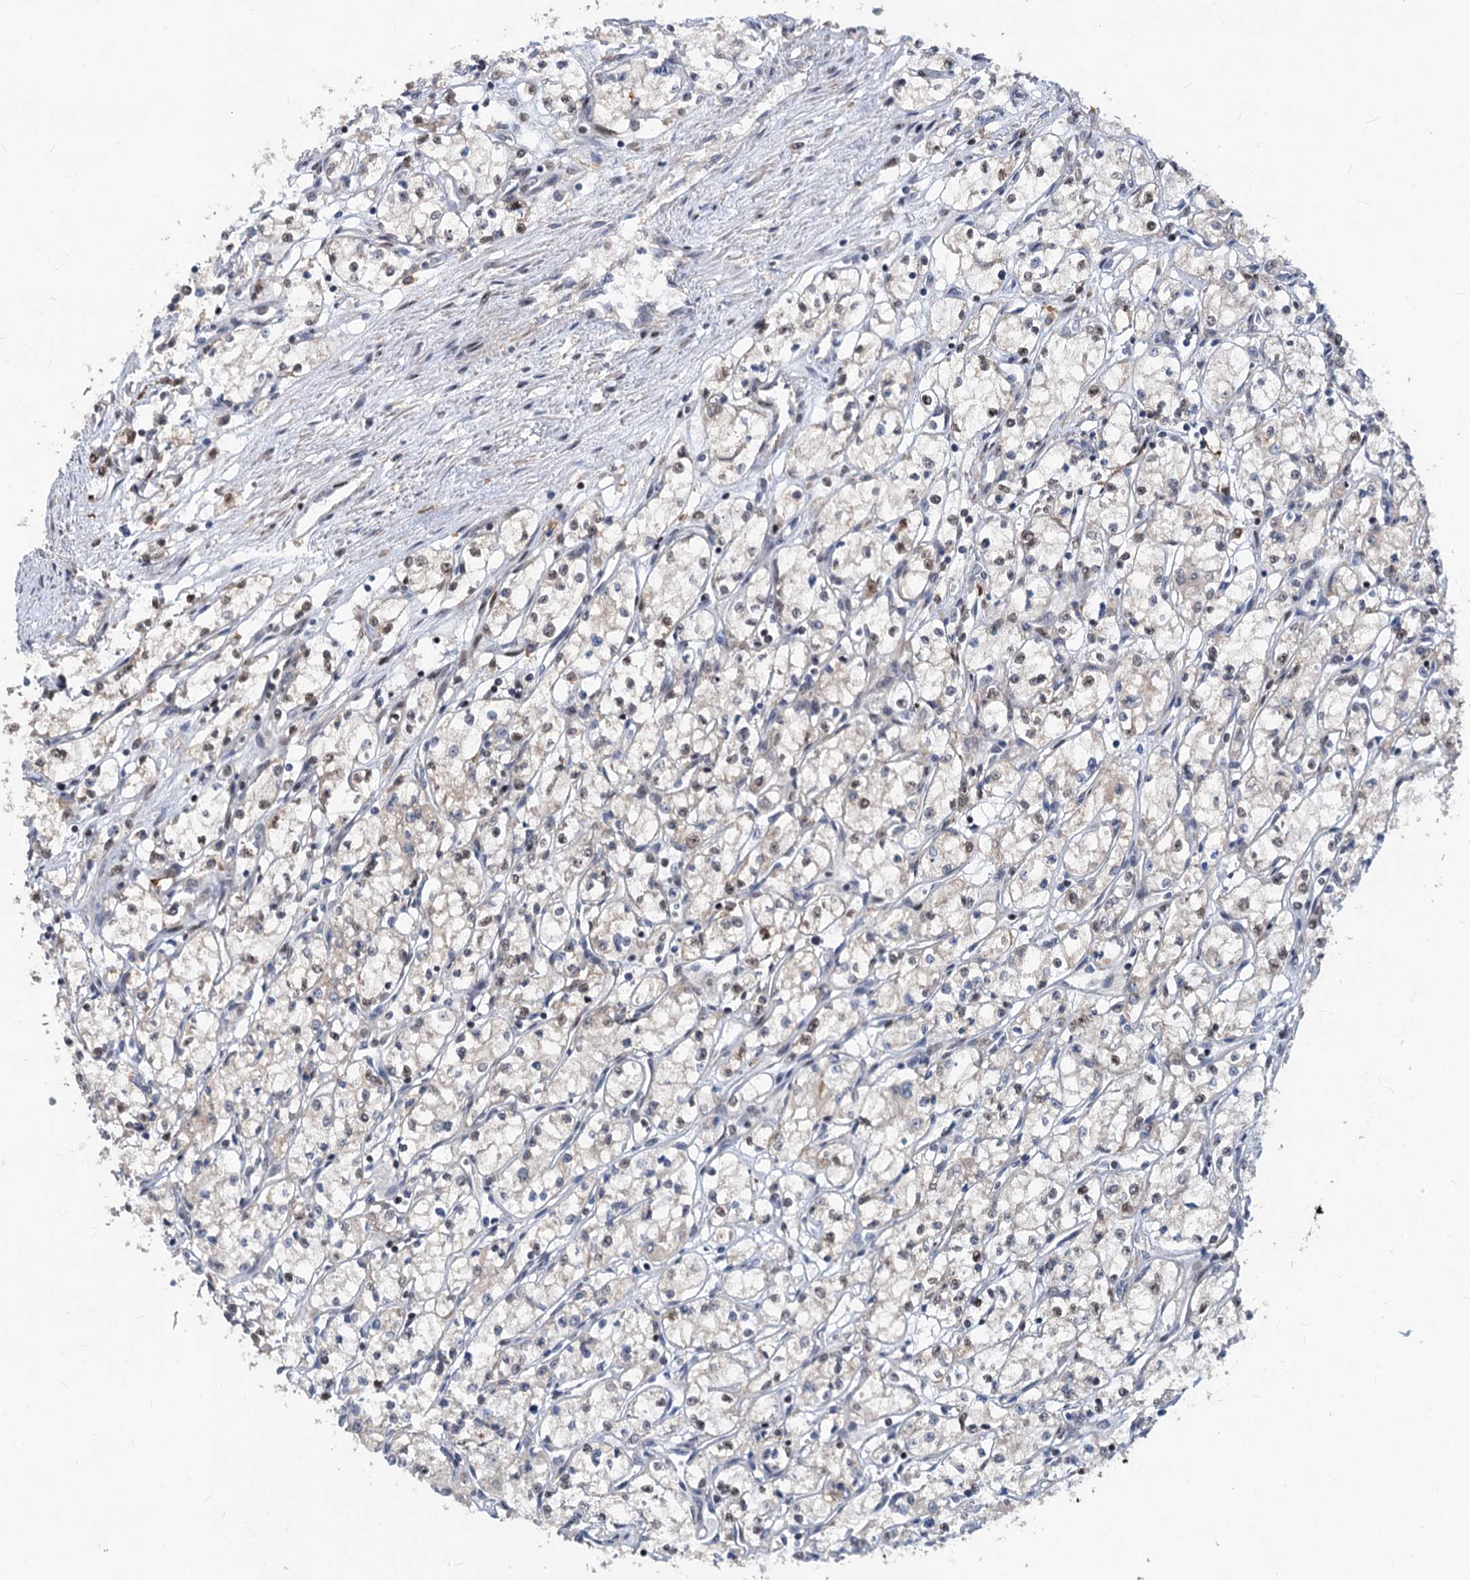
{"staining": {"intensity": "weak", "quantity": "<25%", "location": "nuclear"}, "tissue": "renal cancer", "cell_type": "Tumor cells", "image_type": "cancer", "snomed": [{"axis": "morphology", "description": "Adenocarcinoma, NOS"}, {"axis": "topography", "description": "Kidney"}], "caption": "The IHC photomicrograph has no significant expression in tumor cells of adenocarcinoma (renal) tissue.", "gene": "PHF8", "patient": {"sex": "male", "age": 59}}